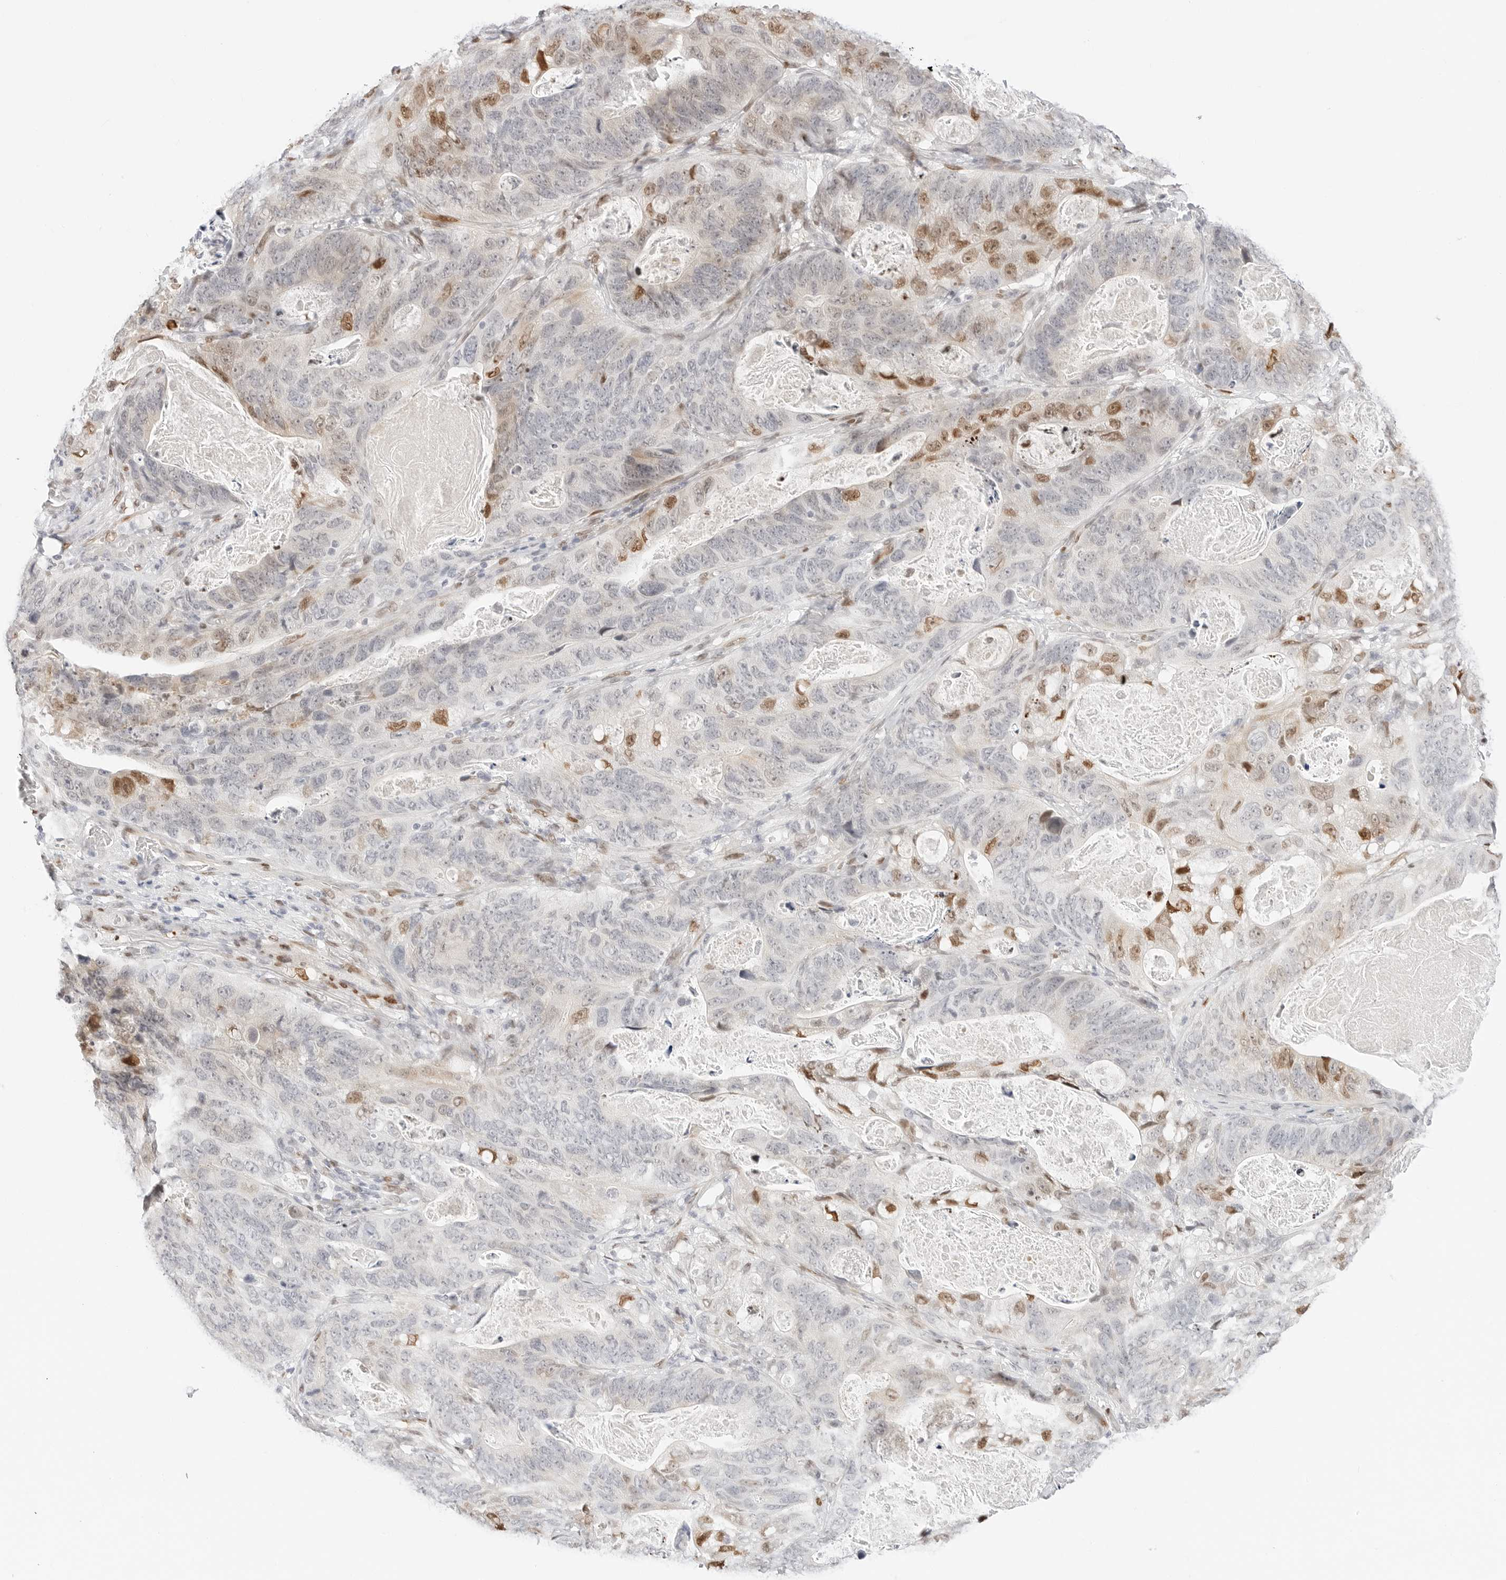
{"staining": {"intensity": "moderate", "quantity": "<25%", "location": "nuclear"}, "tissue": "stomach cancer", "cell_type": "Tumor cells", "image_type": "cancer", "snomed": [{"axis": "morphology", "description": "Normal tissue, NOS"}, {"axis": "morphology", "description": "Adenocarcinoma, NOS"}, {"axis": "topography", "description": "Stomach"}], "caption": "Immunohistochemistry (IHC) histopathology image of human stomach cancer (adenocarcinoma) stained for a protein (brown), which displays low levels of moderate nuclear expression in approximately <25% of tumor cells.", "gene": "SPIDR", "patient": {"sex": "female", "age": 89}}